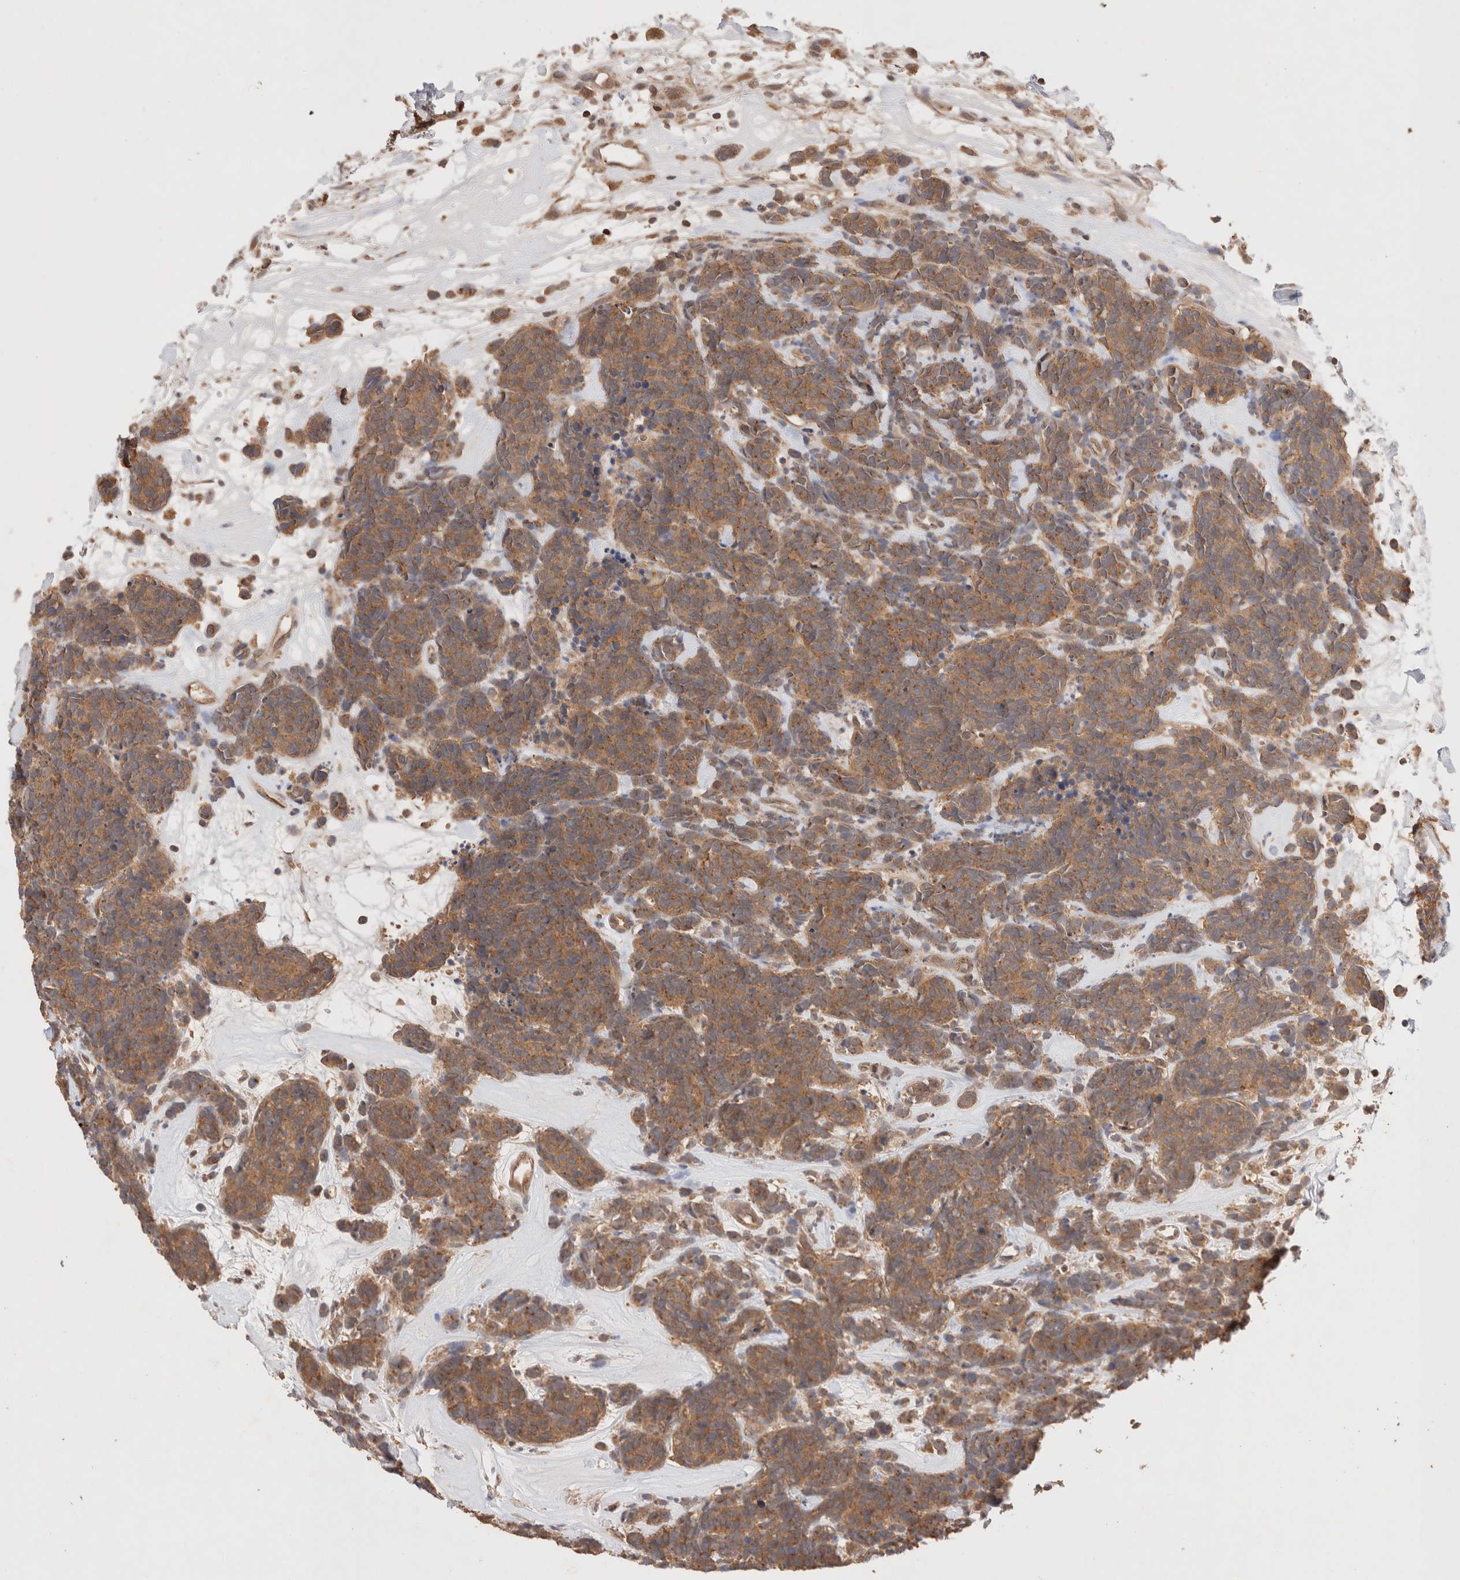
{"staining": {"intensity": "moderate", "quantity": ">75%", "location": "cytoplasmic/membranous"}, "tissue": "carcinoid", "cell_type": "Tumor cells", "image_type": "cancer", "snomed": [{"axis": "morphology", "description": "Carcinoma, NOS"}, {"axis": "morphology", "description": "Carcinoid, malignant, NOS"}, {"axis": "topography", "description": "Urinary bladder"}], "caption": "An immunohistochemistry histopathology image of tumor tissue is shown. Protein staining in brown labels moderate cytoplasmic/membranous positivity in carcinoid within tumor cells. (Stains: DAB (3,3'-diaminobenzidine) in brown, nuclei in blue, Microscopy: brightfield microscopy at high magnification).", "gene": "CARNMT1", "patient": {"sex": "male", "age": 57}}